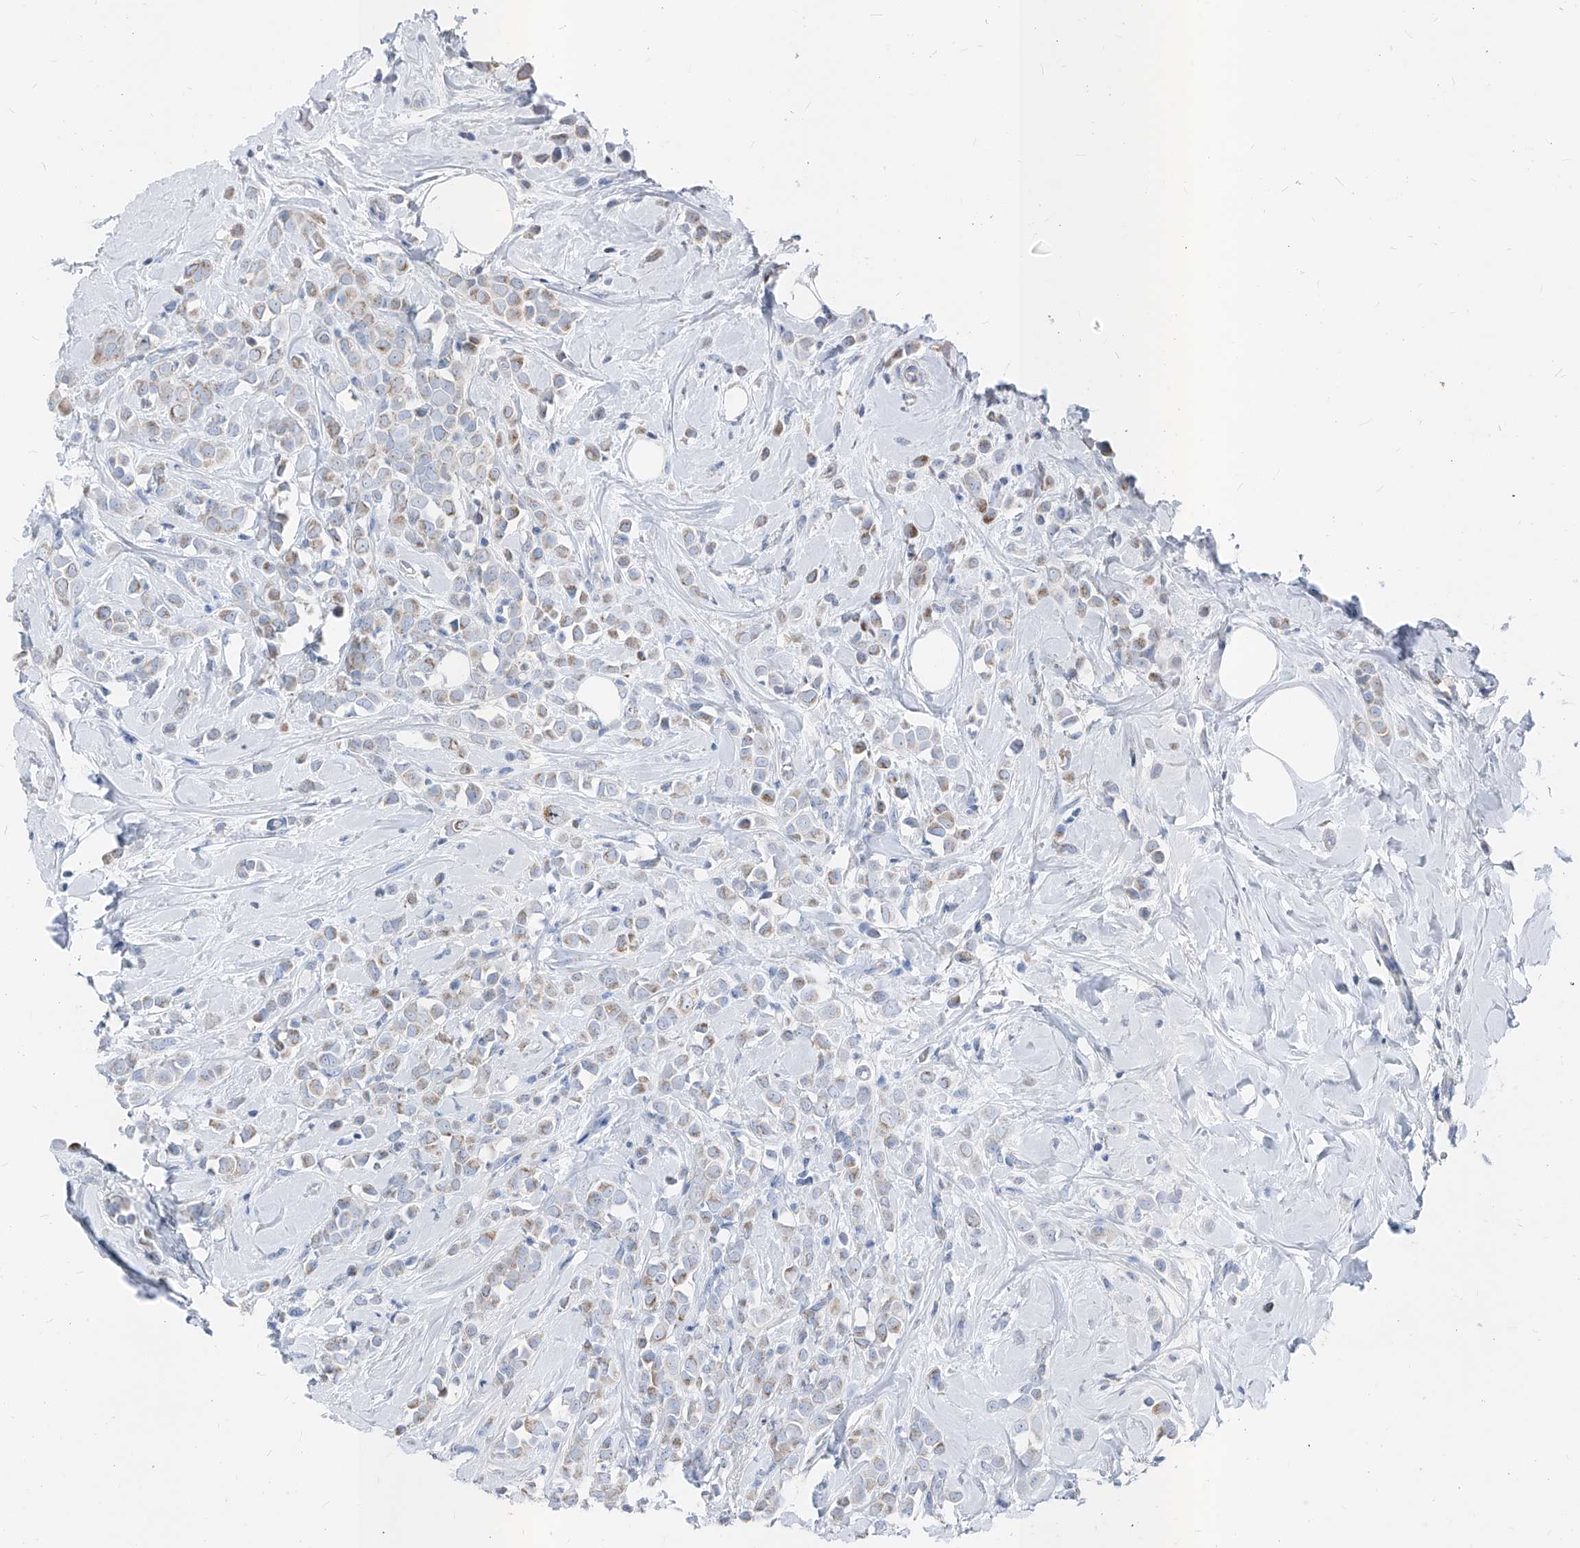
{"staining": {"intensity": "weak", "quantity": "<25%", "location": "cytoplasmic/membranous"}, "tissue": "breast cancer", "cell_type": "Tumor cells", "image_type": "cancer", "snomed": [{"axis": "morphology", "description": "Lobular carcinoma"}, {"axis": "topography", "description": "Breast"}], "caption": "Human lobular carcinoma (breast) stained for a protein using immunohistochemistry (IHC) reveals no staining in tumor cells.", "gene": "AGPS", "patient": {"sex": "female", "age": 47}}